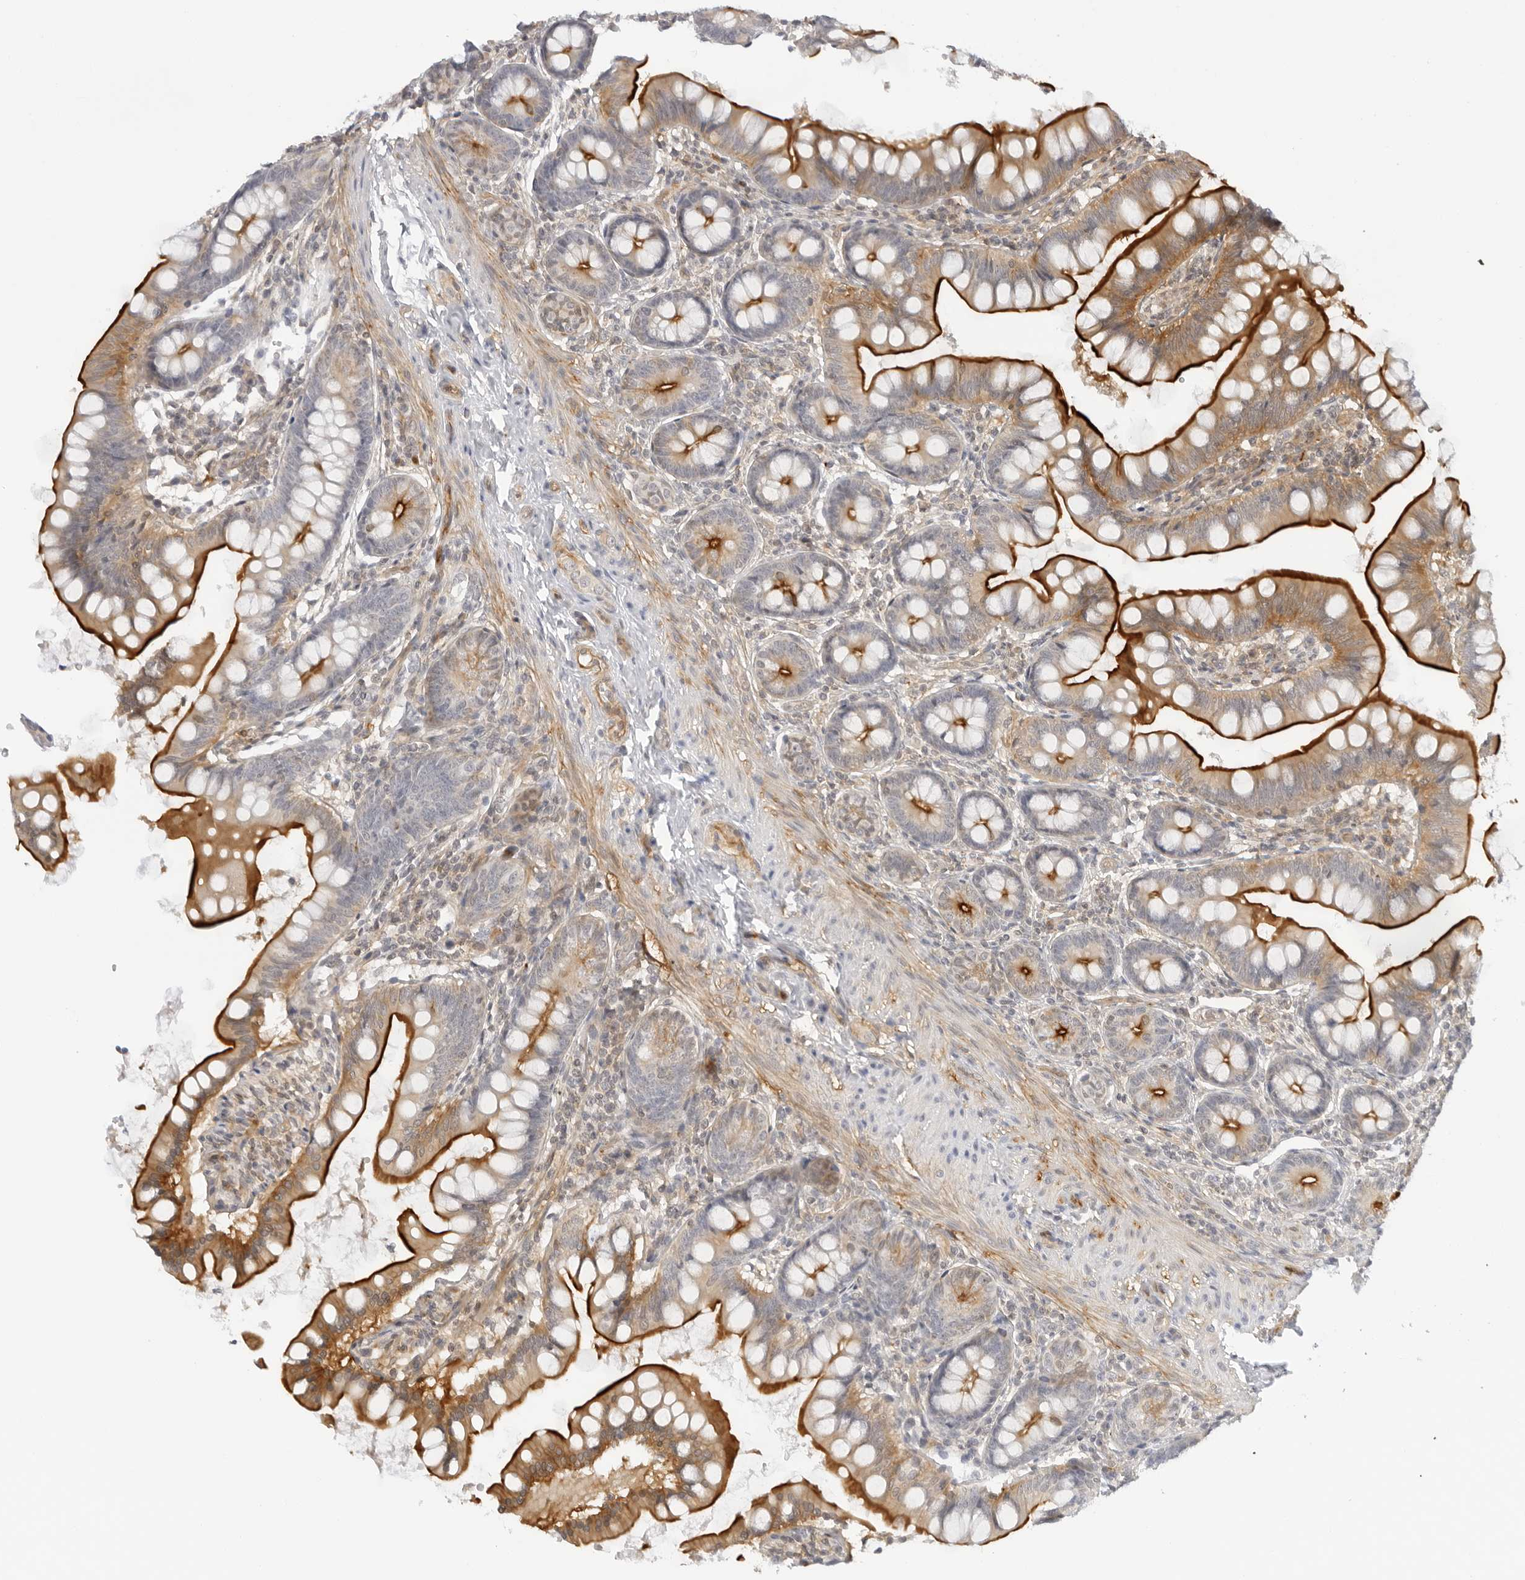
{"staining": {"intensity": "strong", "quantity": ">75%", "location": "cytoplasmic/membranous"}, "tissue": "small intestine", "cell_type": "Glandular cells", "image_type": "normal", "snomed": [{"axis": "morphology", "description": "Normal tissue, NOS"}, {"axis": "topography", "description": "Small intestine"}], "caption": "Approximately >75% of glandular cells in benign small intestine display strong cytoplasmic/membranous protein positivity as visualized by brown immunohistochemical staining.", "gene": "OSCP1", "patient": {"sex": "male", "age": 7}}